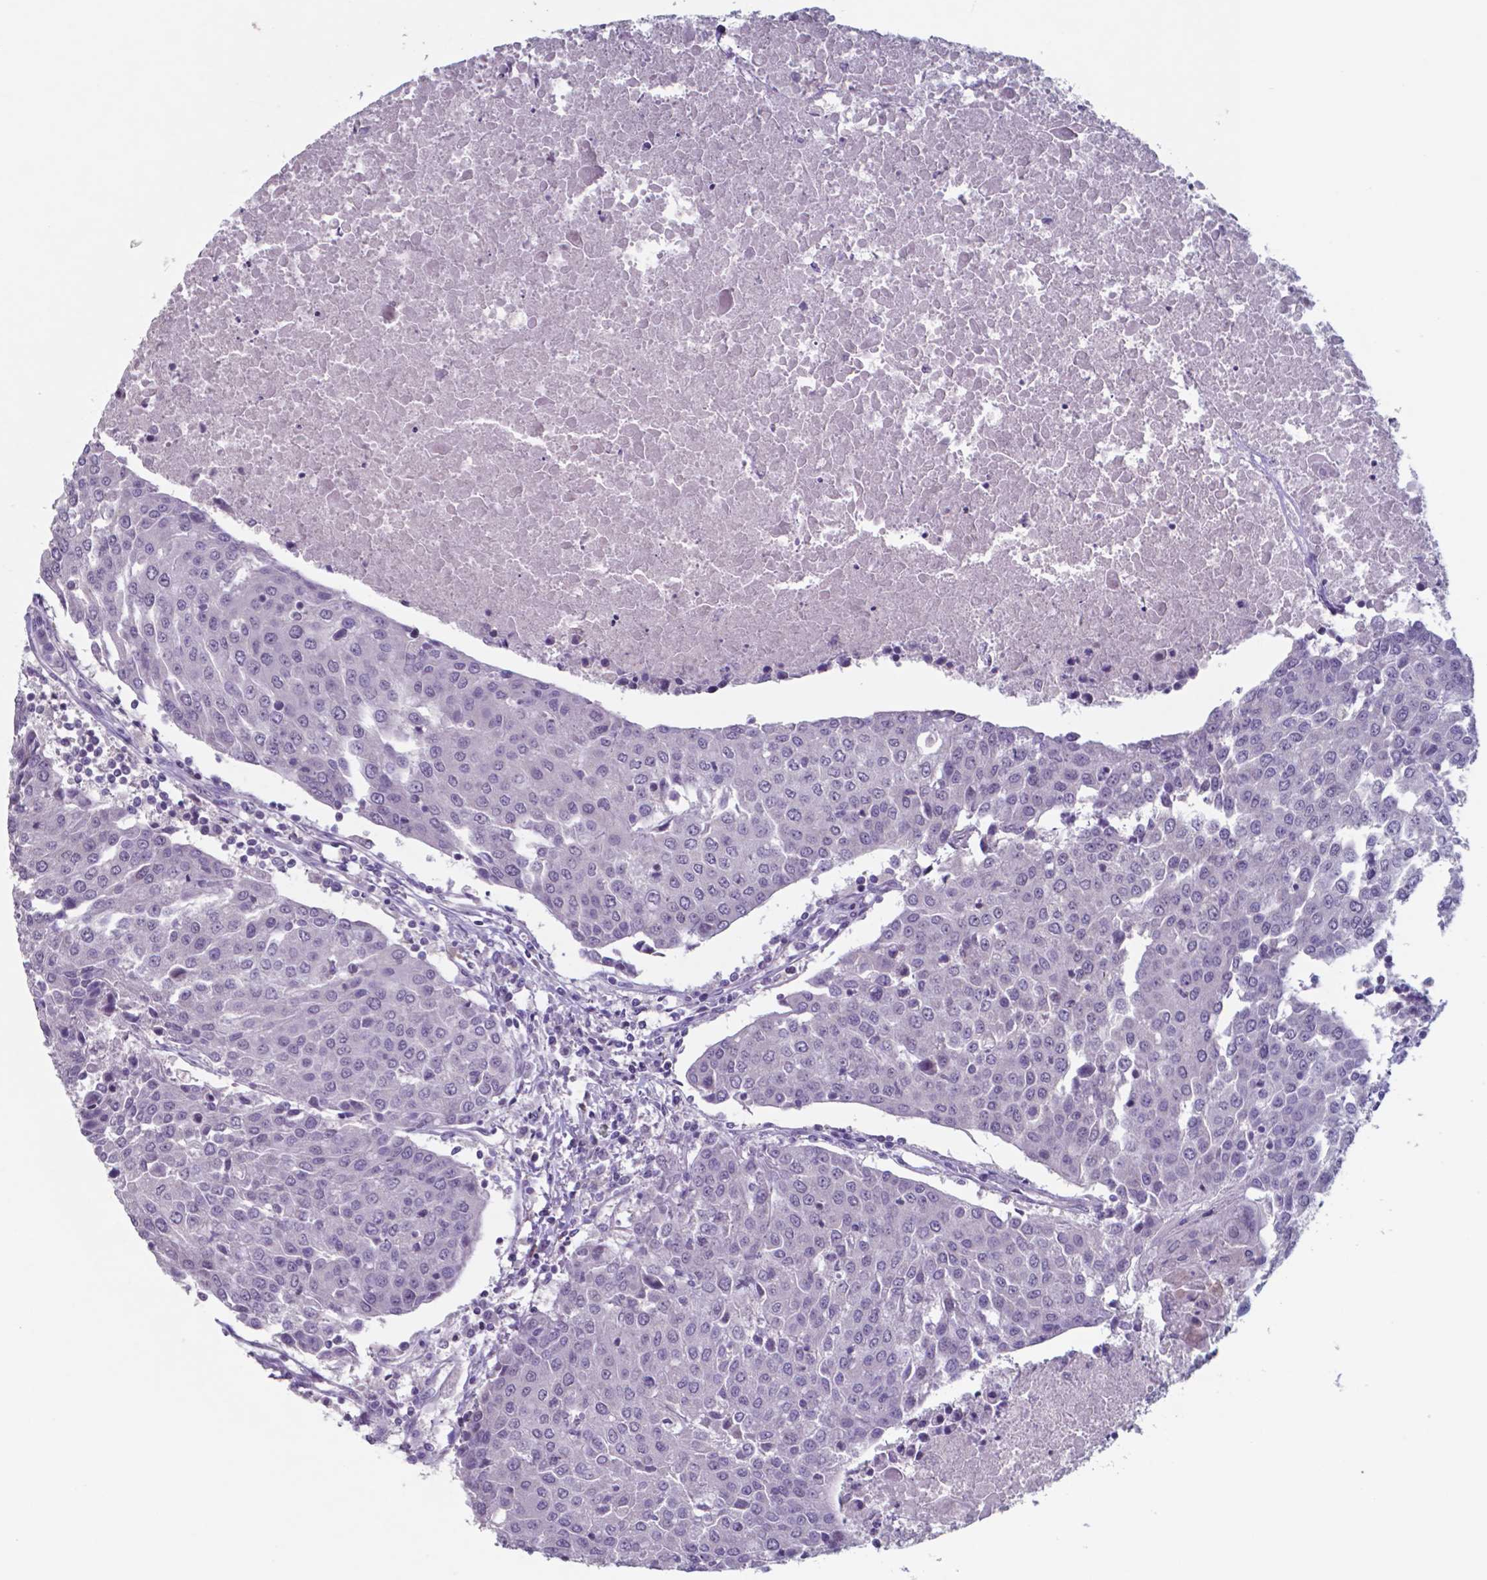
{"staining": {"intensity": "negative", "quantity": "none", "location": "none"}, "tissue": "urothelial cancer", "cell_type": "Tumor cells", "image_type": "cancer", "snomed": [{"axis": "morphology", "description": "Urothelial carcinoma, High grade"}, {"axis": "topography", "description": "Urinary bladder"}], "caption": "The immunohistochemistry (IHC) histopathology image has no significant staining in tumor cells of urothelial cancer tissue.", "gene": "TDP2", "patient": {"sex": "female", "age": 85}}